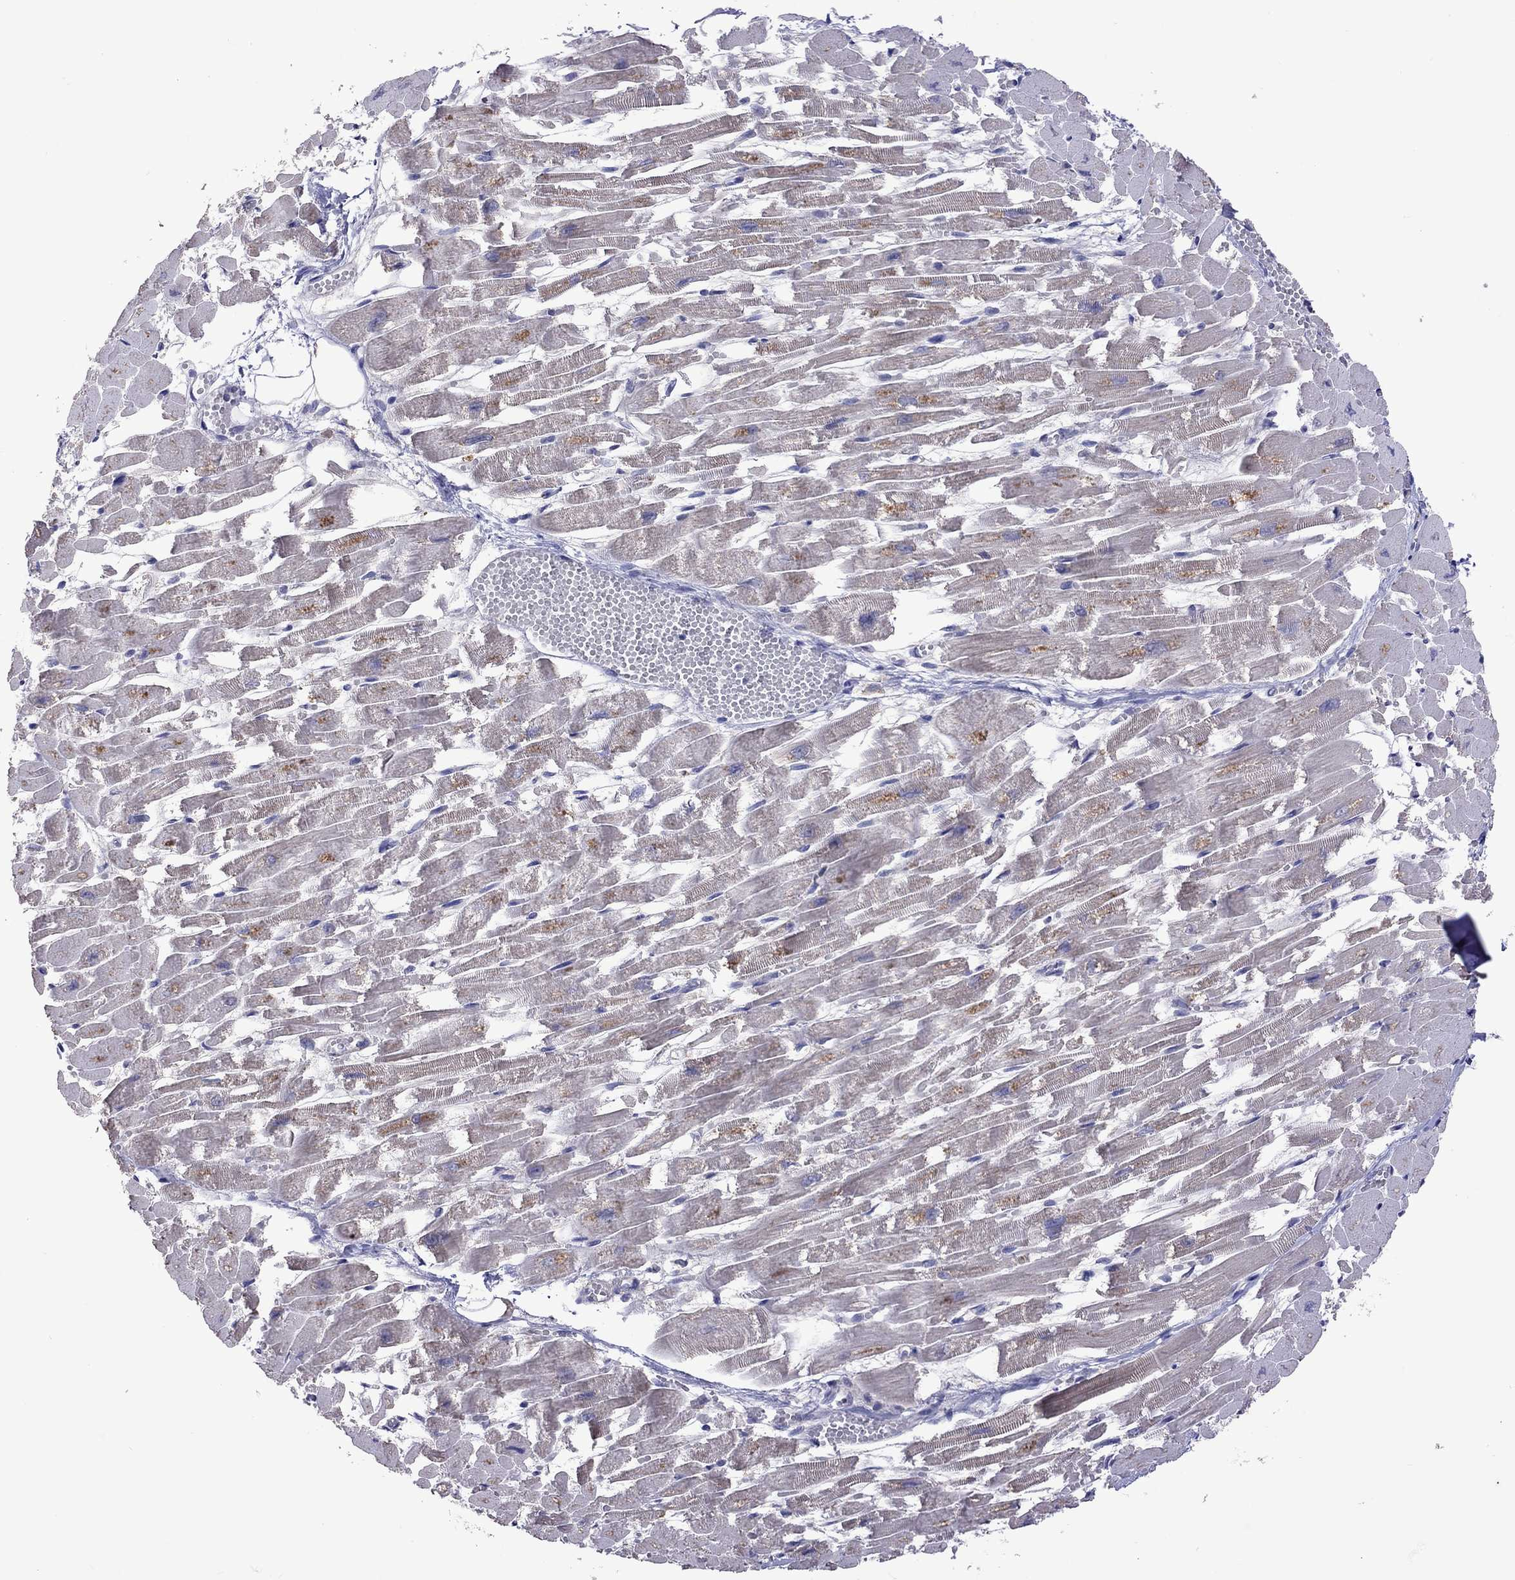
{"staining": {"intensity": "negative", "quantity": "none", "location": "none"}, "tissue": "heart muscle", "cell_type": "Cardiomyocytes", "image_type": "normal", "snomed": [{"axis": "morphology", "description": "Normal tissue, NOS"}, {"axis": "topography", "description": "Heart"}], "caption": "IHC of benign human heart muscle reveals no positivity in cardiomyocytes.", "gene": "RTP5", "patient": {"sex": "female", "age": 52}}